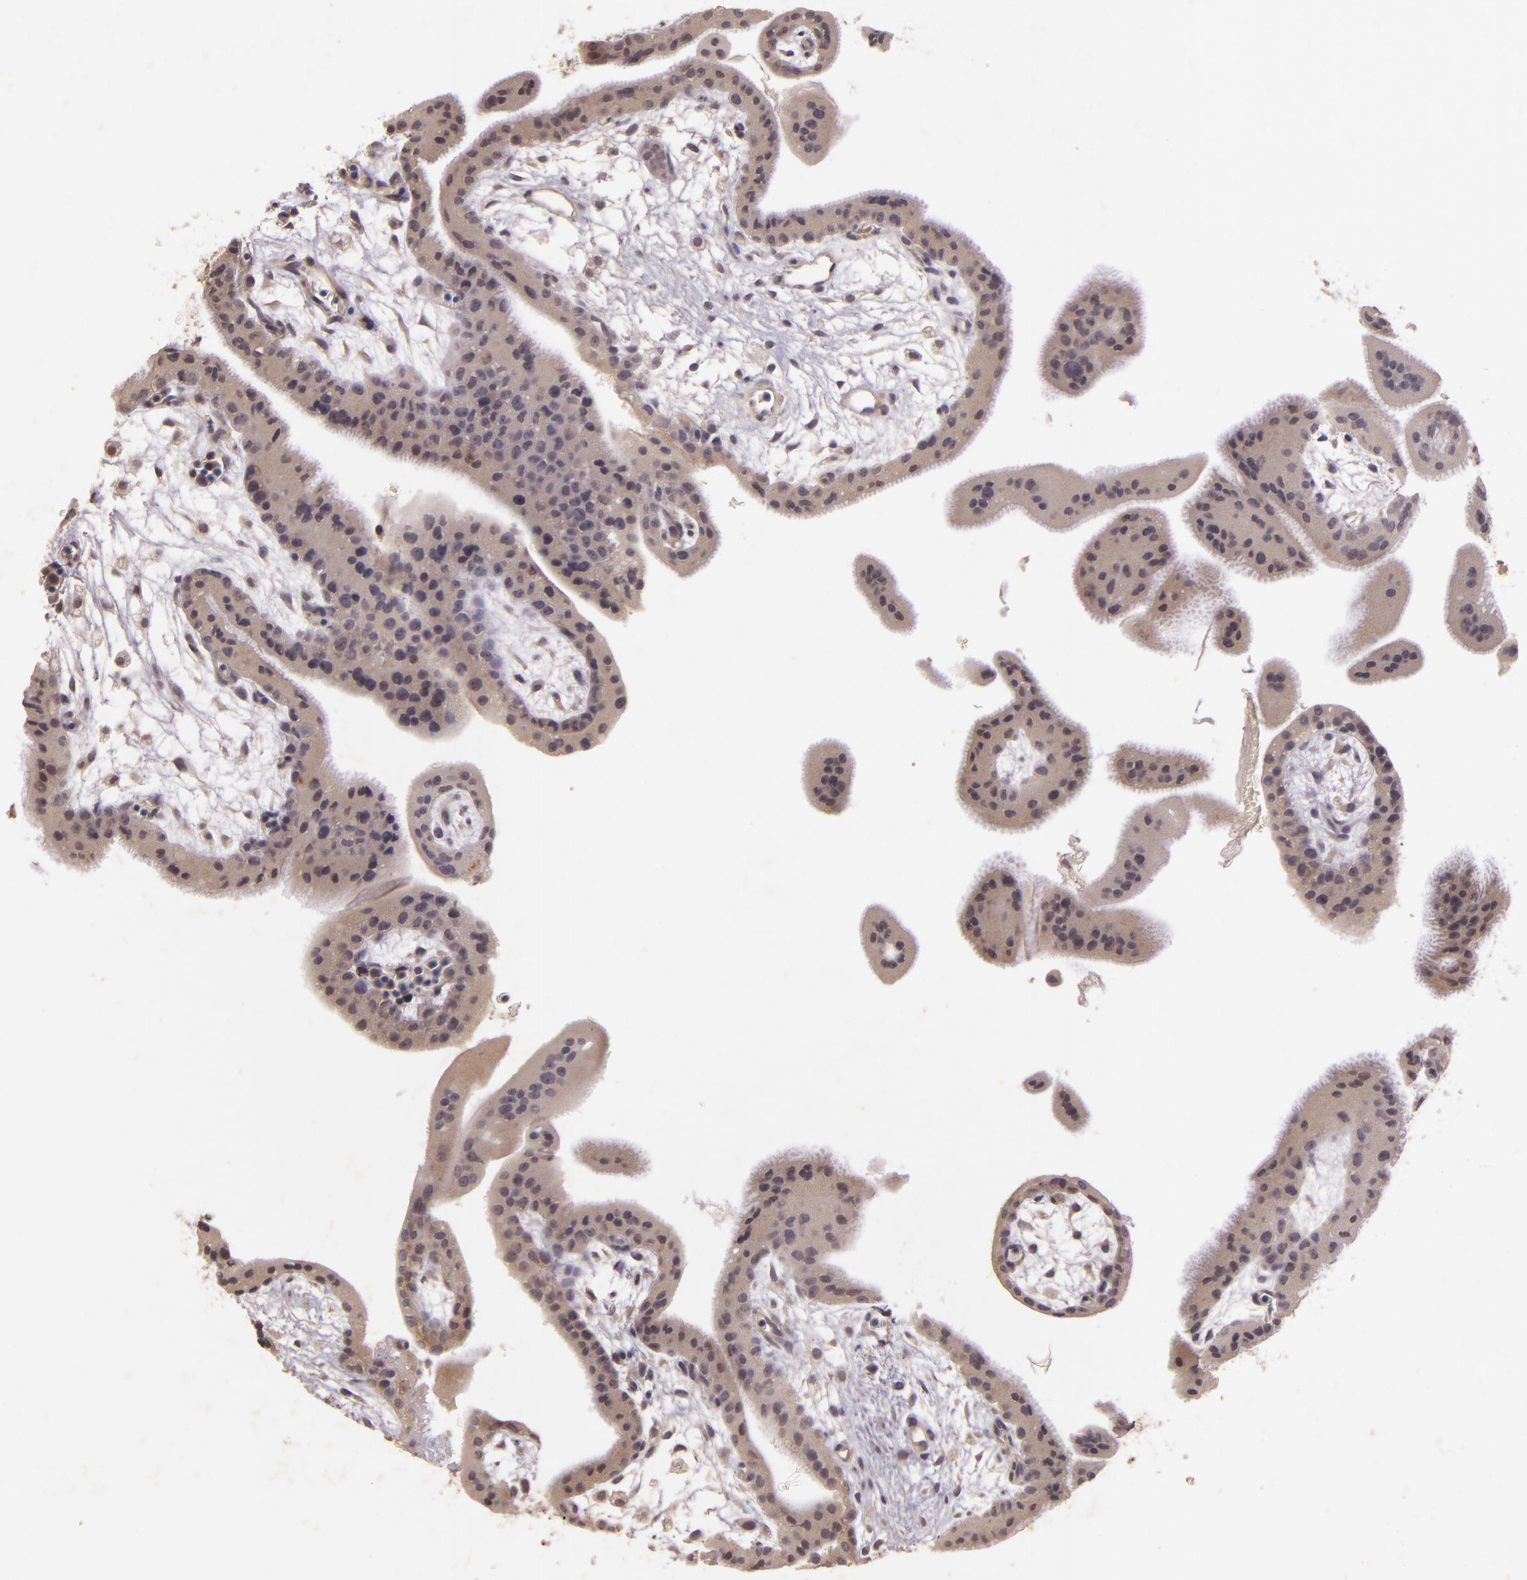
{"staining": {"intensity": "weak", "quantity": "25%-75%", "location": "cytoplasmic/membranous"}, "tissue": "placenta", "cell_type": "Decidual cells", "image_type": "normal", "snomed": [{"axis": "morphology", "description": "Normal tissue, NOS"}, {"axis": "topography", "description": "Placenta"}], "caption": "Decidual cells display weak cytoplasmic/membranous expression in approximately 25%-75% of cells in unremarkable placenta.", "gene": "TFF1", "patient": {"sex": "female", "age": 35}}